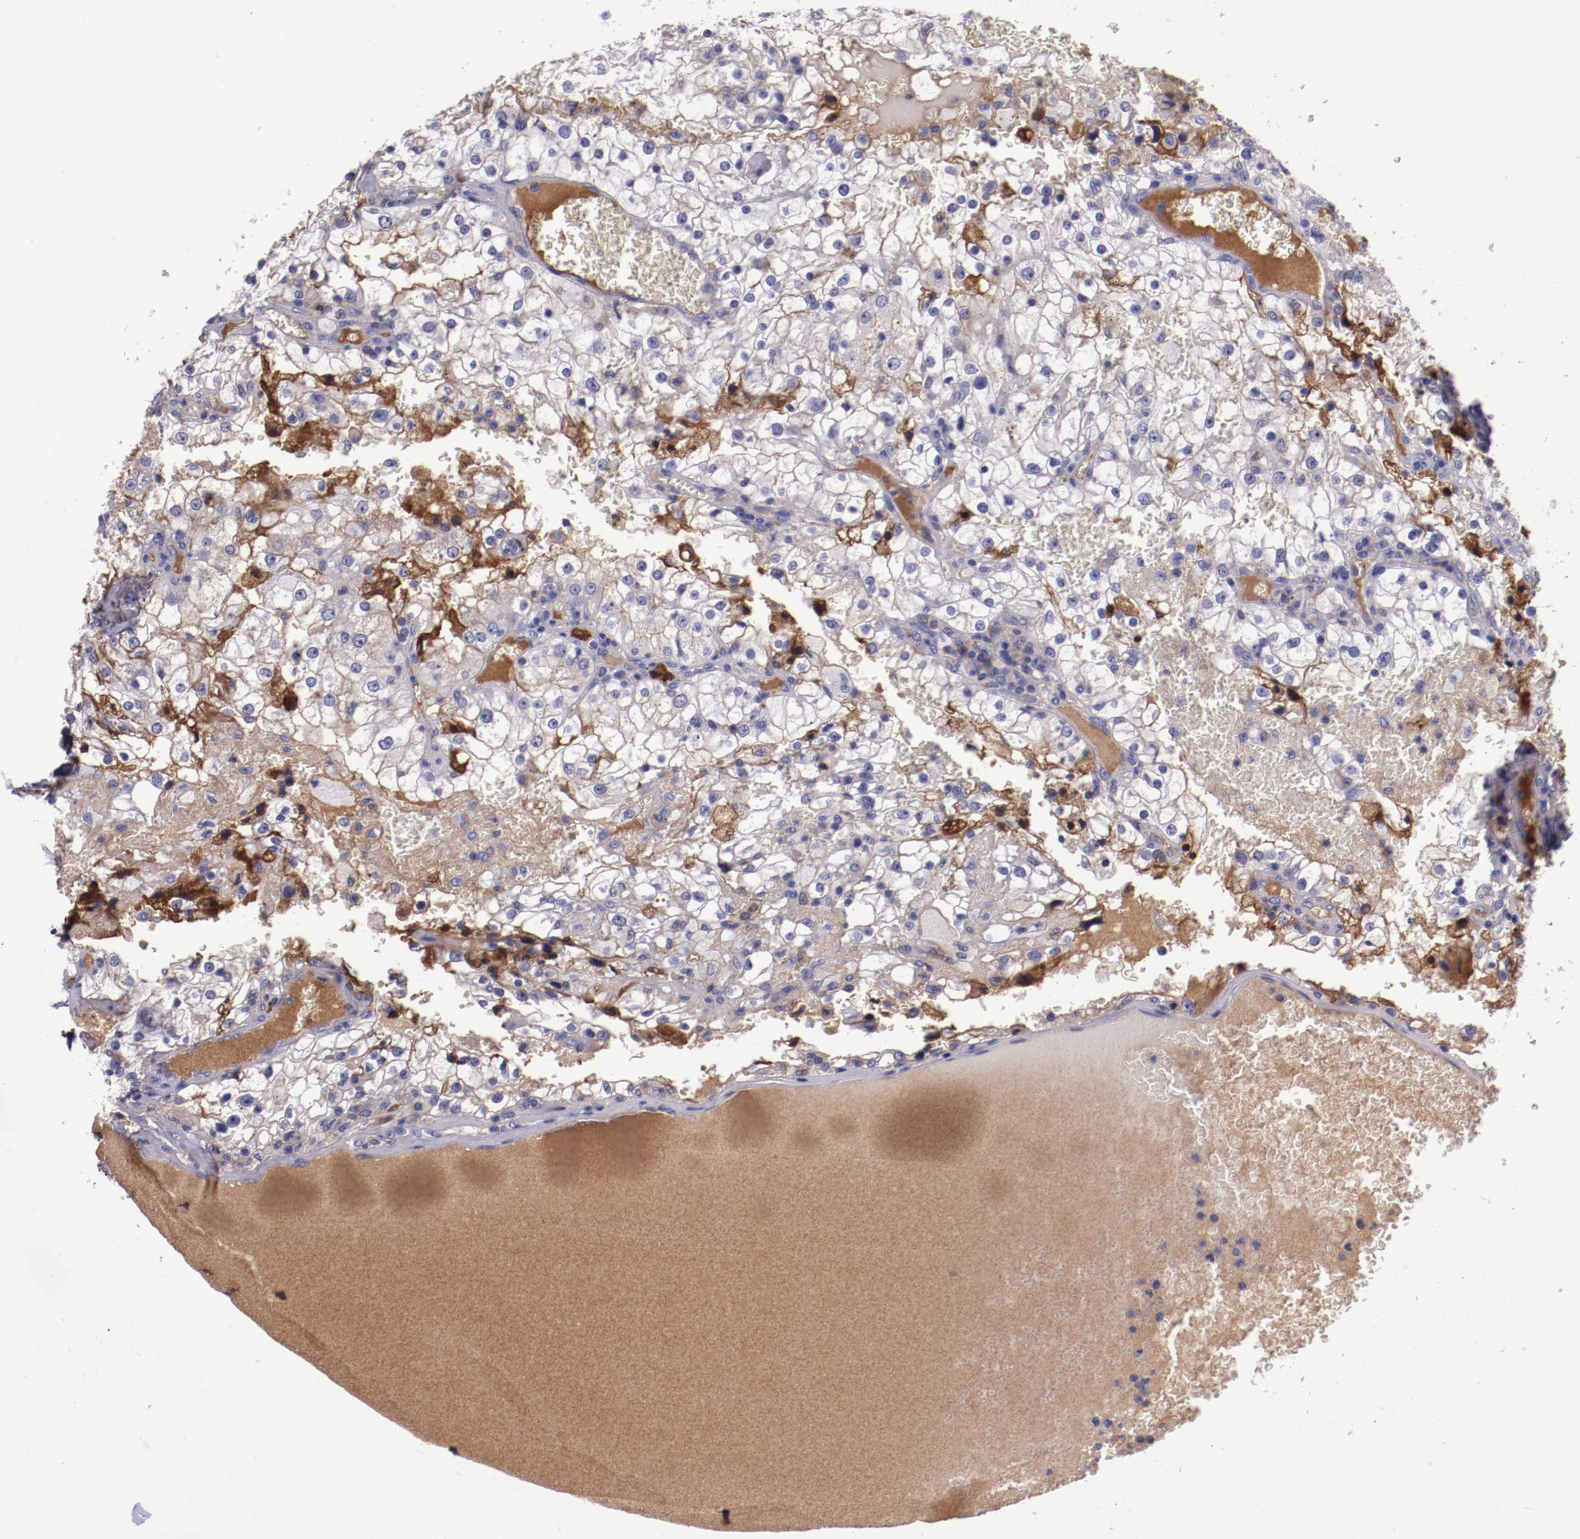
{"staining": {"intensity": "moderate", "quantity": "<25%", "location": "cytoplasmic/membranous"}, "tissue": "renal cancer", "cell_type": "Tumor cells", "image_type": "cancer", "snomed": [{"axis": "morphology", "description": "Adenocarcinoma, NOS"}, {"axis": "topography", "description": "Kidney"}], "caption": "The photomicrograph reveals immunohistochemical staining of renal cancer. There is moderate cytoplasmic/membranous expression is appreciated in approximately <25% of tumor cells.", "gene": "APOH", "patient": {"sex": "female", "age": 74}}